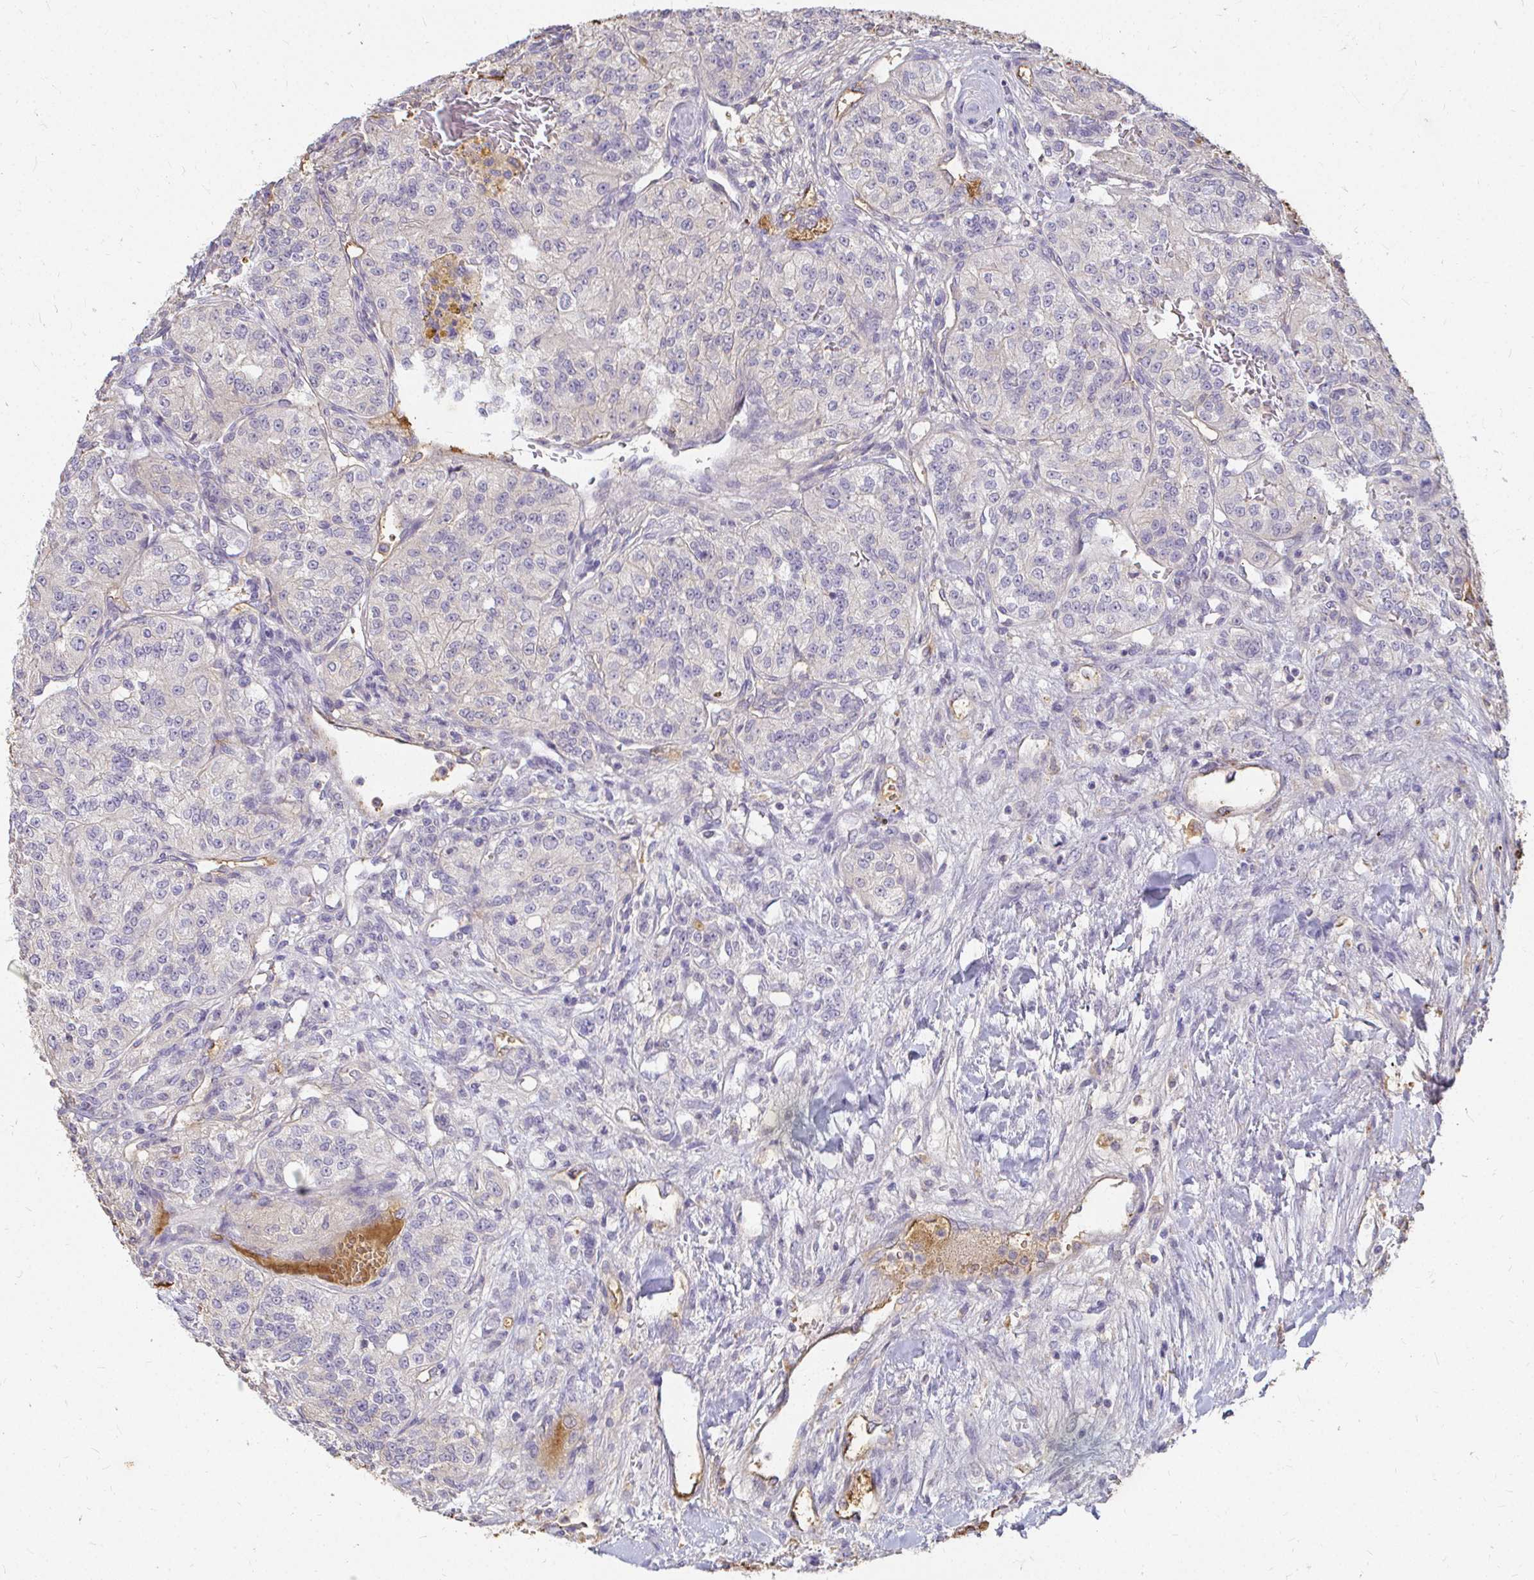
{"staining": {"intensity": "negative", "quantity": "none", "location": "none"}, "tissue": "renal cancer", "cell_type": "Tumor cells", "image_type": "cancer", "snomed": [{"axis": "morphology", "description": "Adenocarcinoma, NOS"}, {"axis": "topography", "description": "Kidney"}], "caption": "Renal cancer stained for a protein using immunohistochemistry exhibits no staining tumor cells.", "gene": "LOXL4", "patient": {"sex": "female", "age": 63}}